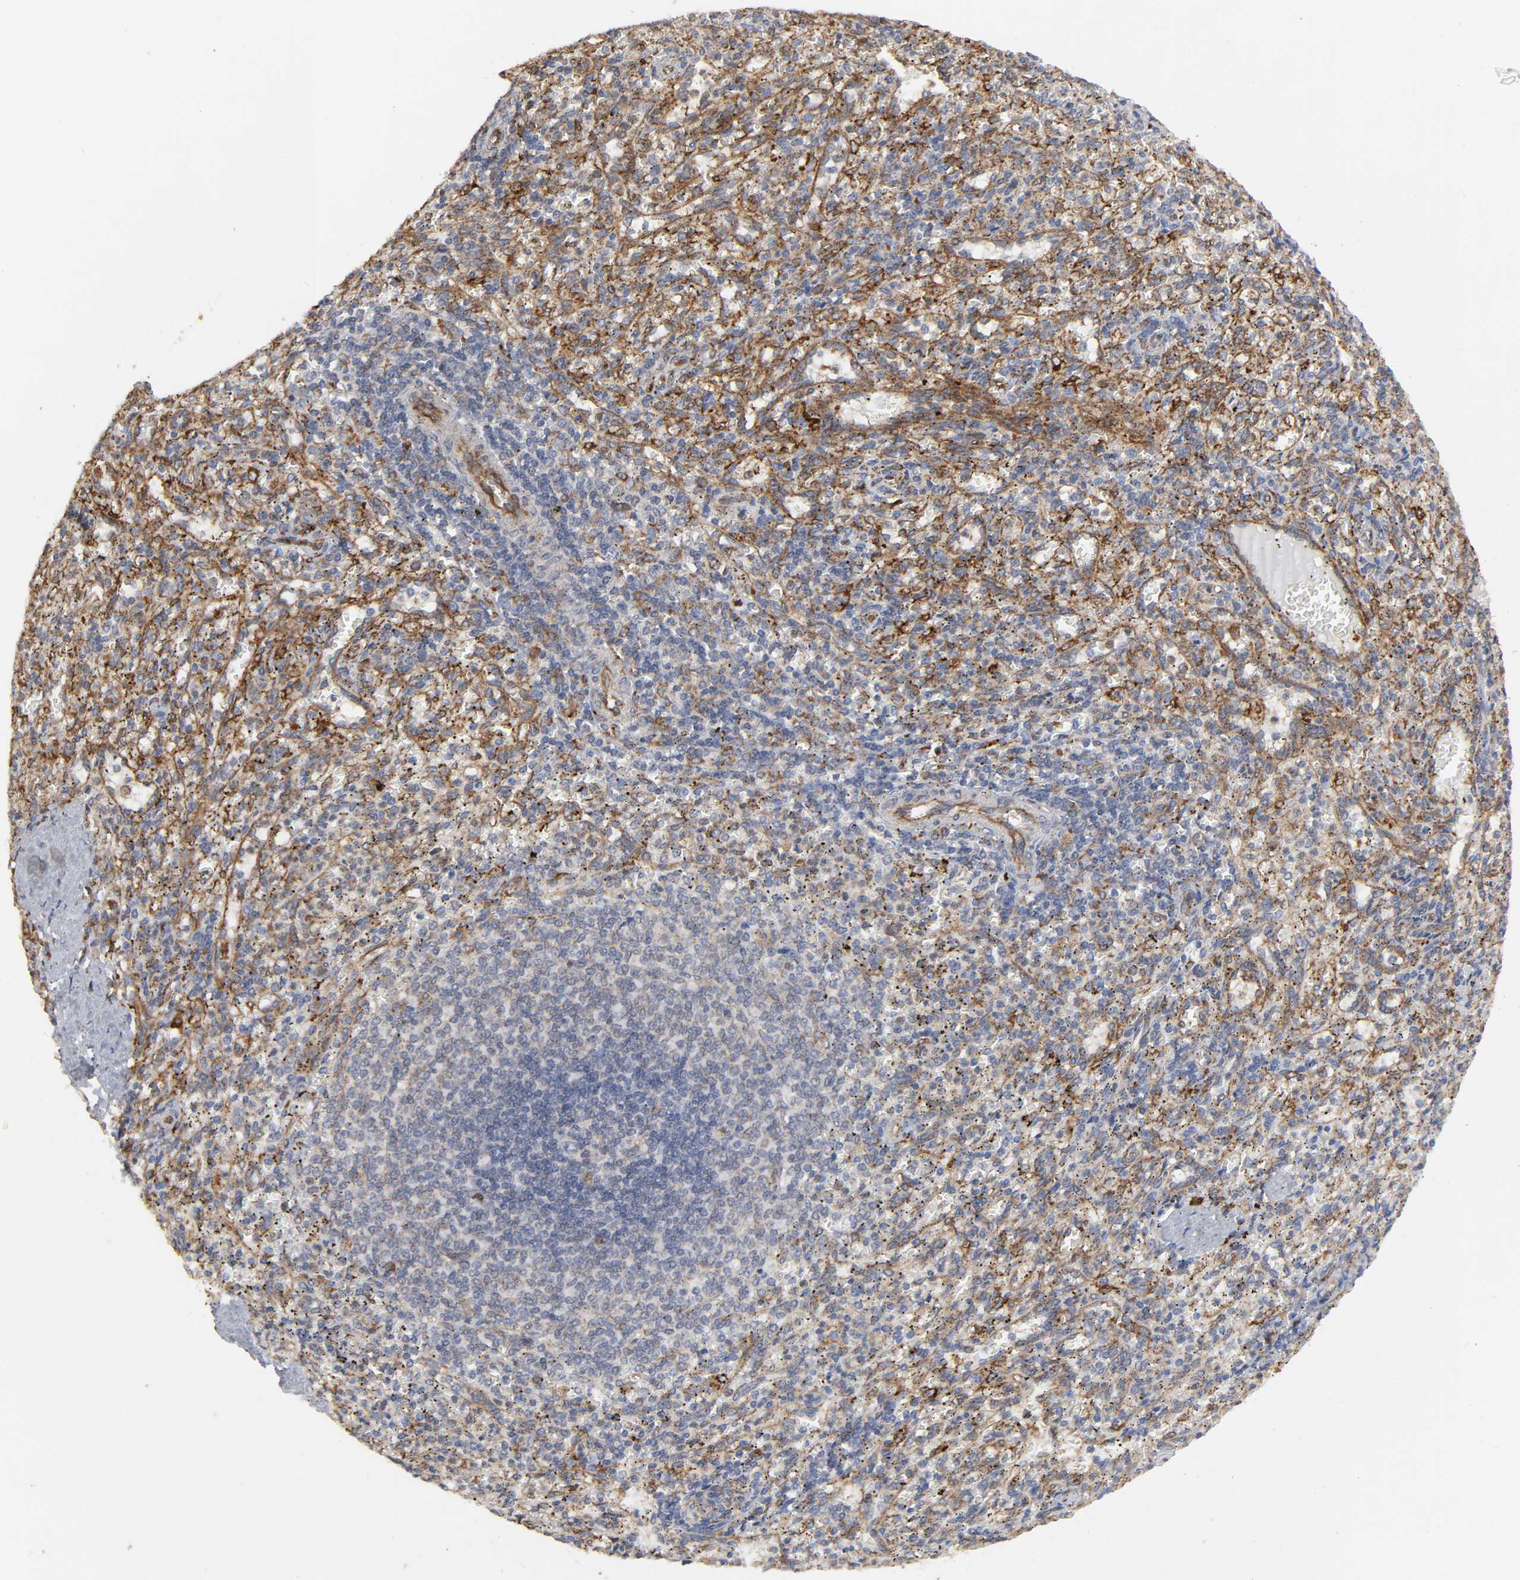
{"staining": {"intensity": "moderate", "quantity": "25%-75%", "location": "cytoplasmic/membranous"}, "tissue": "spleen", "cell_type": "Cells in red pulp", "image_type": "normal", "snomed": [{"axis": "morphology", "description": "Normal tissue, NOS"}, {"axis": "topography", "description": "Spleen"}], "caption": "Protein expression analysis of benign spleen demonstrates moderate cytoplasmic/membranous staining in approximately 25%-75% of cells in red pulp. The staining was performed using DAB, with brown indicating positive protein expression. Nuclei are stained blue with hematoxylin.", "gene": "POR", "patient": {"sex": "female", "age": 10}}